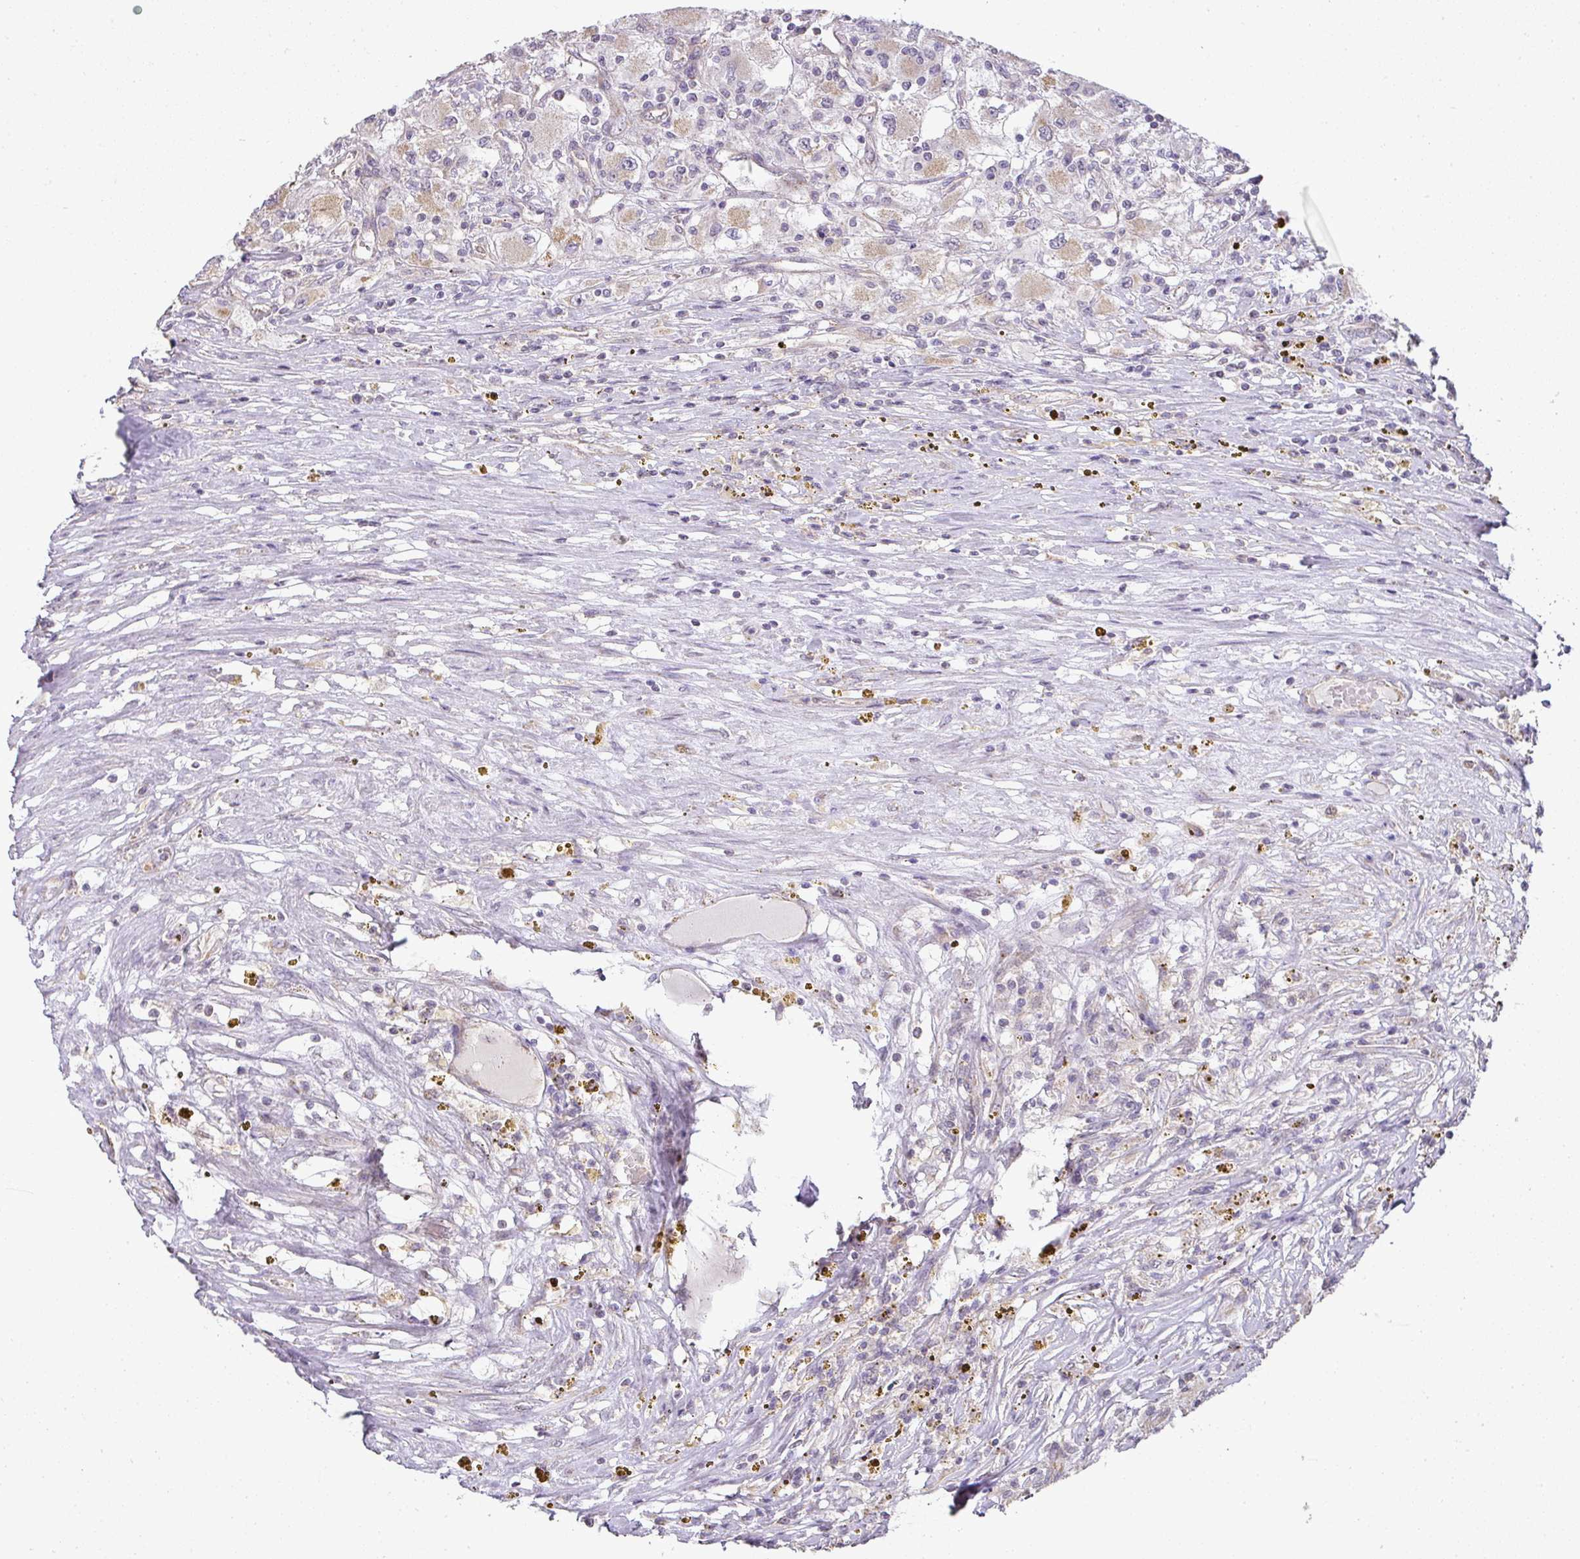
{"staining": {"intensity": "weak", "quantity": "25%-75%", "location": "cytoplasmic/membranous"}, "tissue": "renal cancer", "cell_type": "Tumor cells", "image_type": "cancer", "snomed": [{"axis": "morphology", "description": "Adenocarcinoma, NOS"}, {"axis": "topography", "description": "Kidney"}], "caption": "Immunohistochemistry histopathology image of human adenocarcinoma (renal) stained for a protein (brown), which displays low levels of weak cytoplasmic/membranous expression in about 25%-75% of tumor cells.", "gene": "MYOM2", "patient": {"sex": "female", "age": 67}}